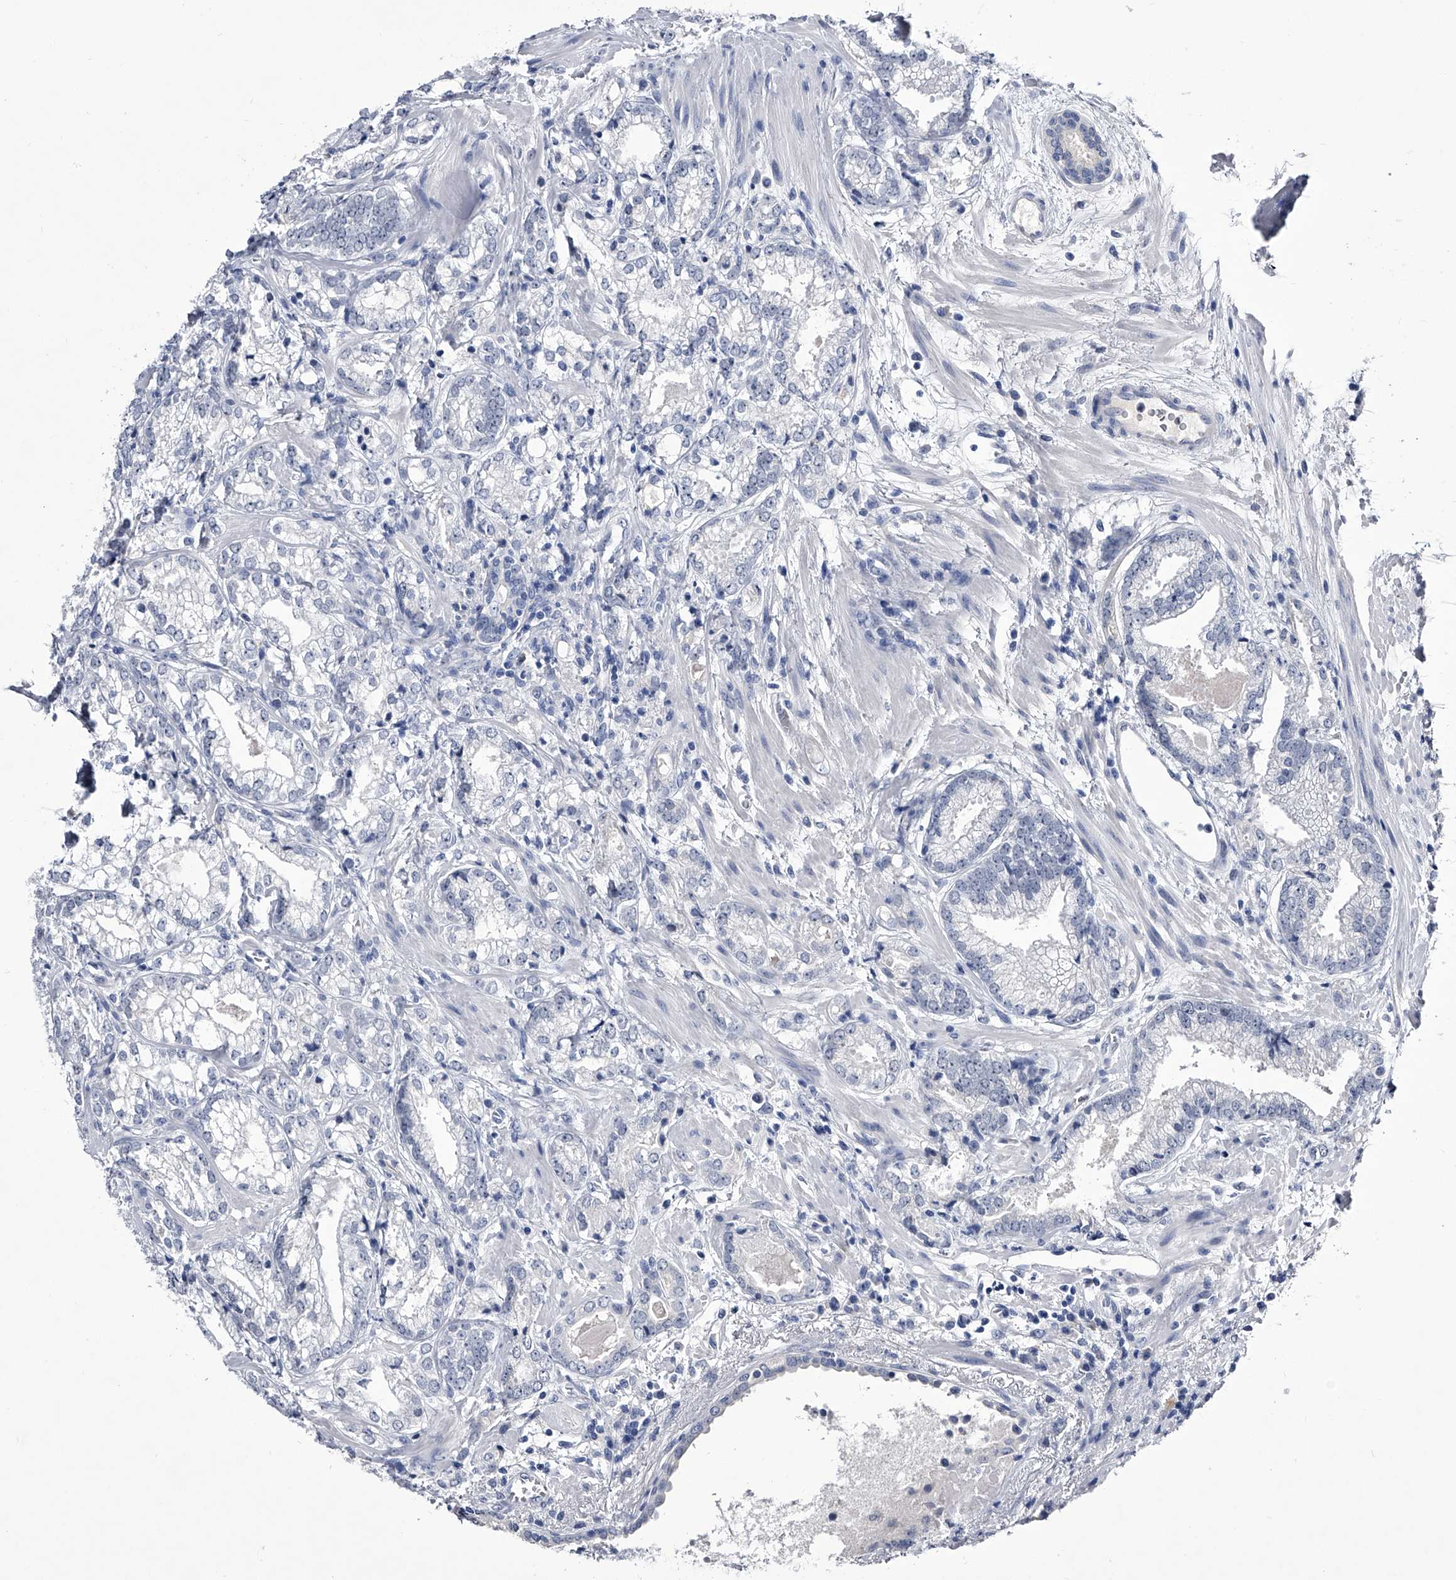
{"staining": {"intensity": "negative", "quantity": "none", "location": "none"}, "tissue": "prostate cancer", "cell_type": "Tumor cells", "image_type": "cancer", "snomed": [{"axis": "morphology", "description": "Normal morphology"}, {"axis": "morphology", "description": "Adenocarcinoma, Low grade"}, {"axis": "topography", "description": "Prostate"}], "caption": "An immunohistochemistry histopathology image of prostate cancer is shown. There is no staining in tumor cells of prostate cancer. Nuclei are stained in blue.", "gene": "CRISP2", "patient": {"sex": "male", "age": 72}}